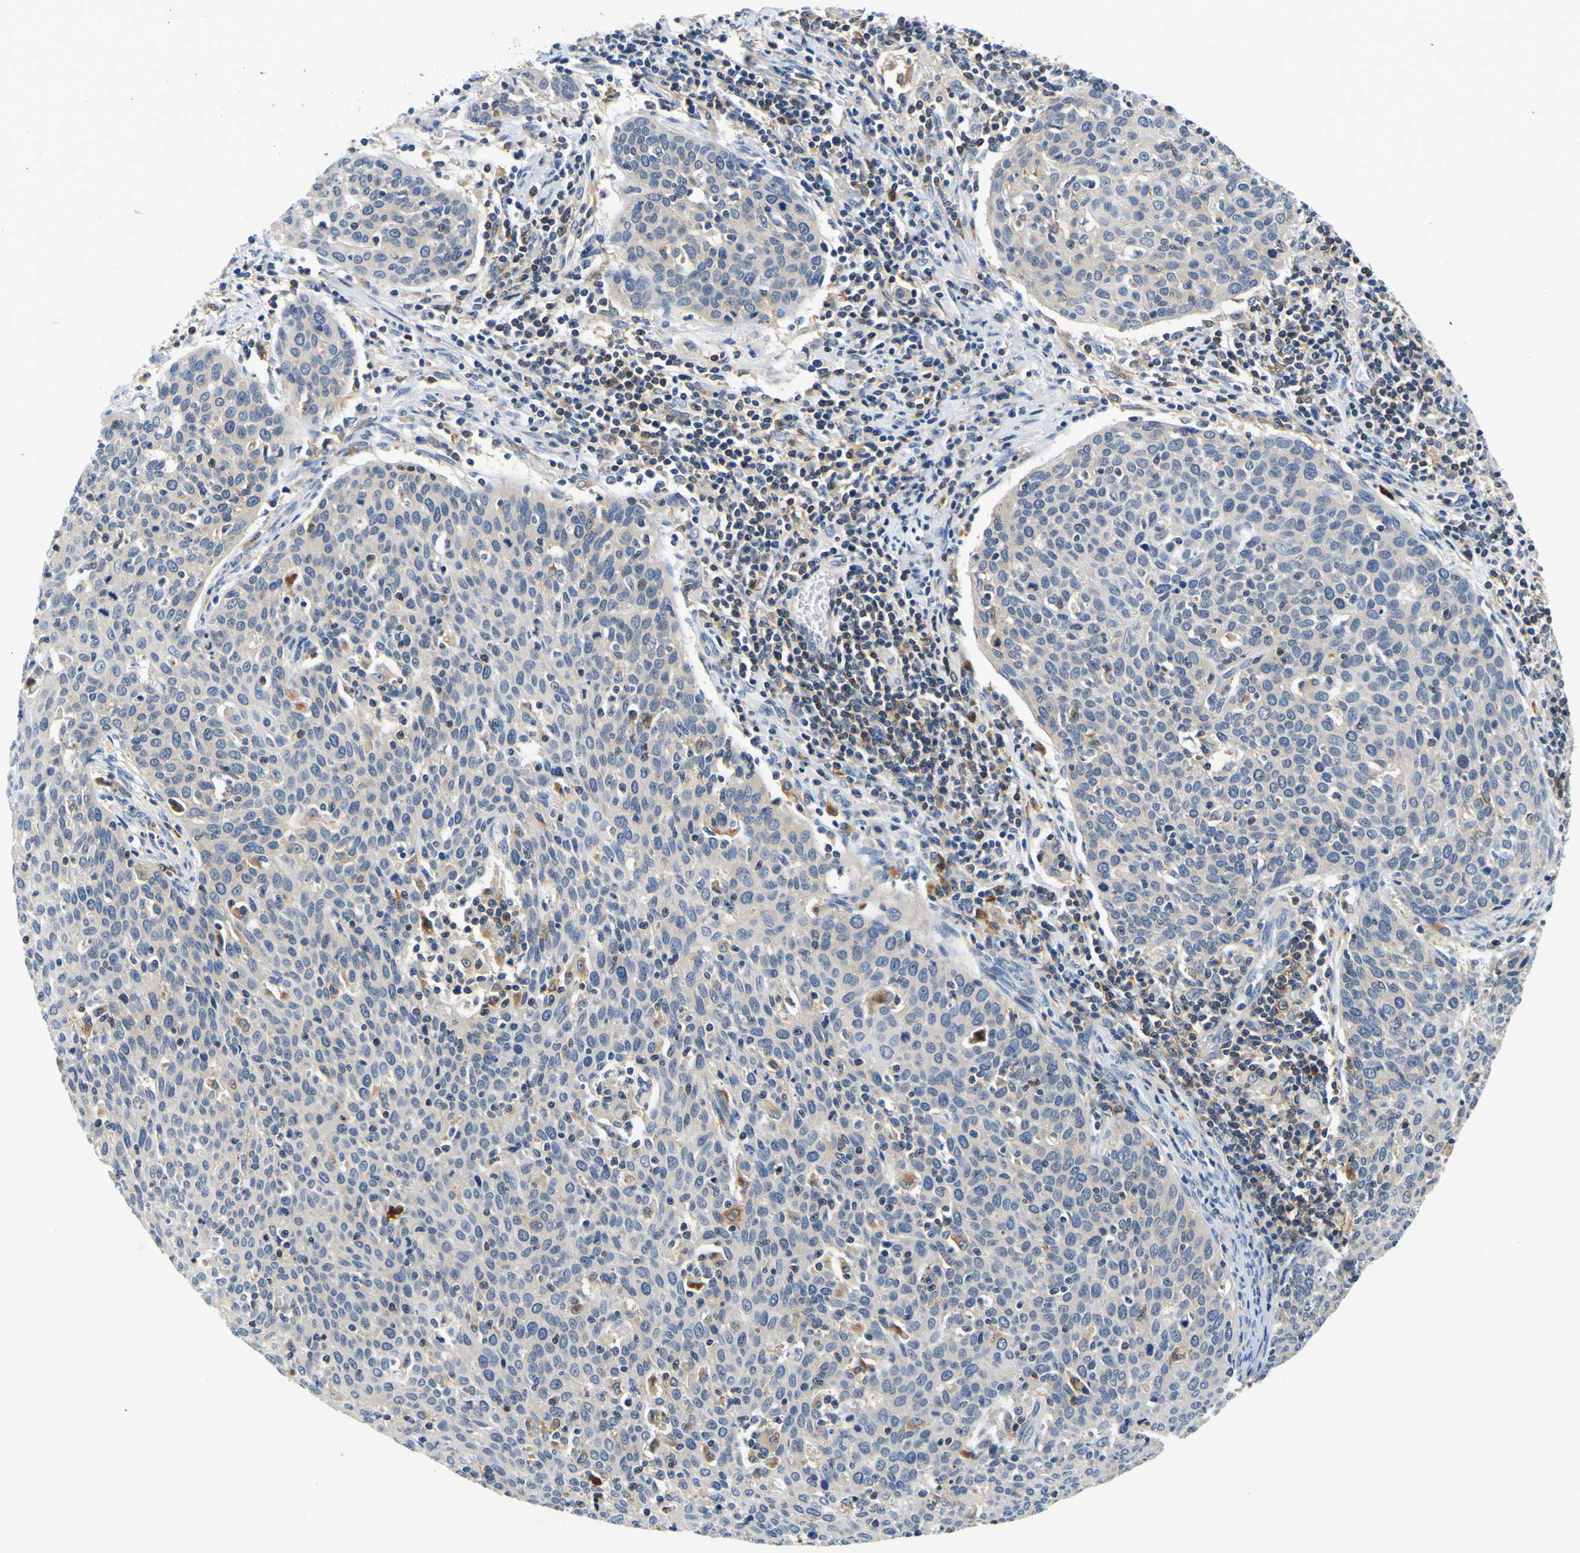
{"staining": {"intensity": "moderate", "quantity": "<25%", "location": "cytoplasmic/membranous"}, "tissue": "cervical cancer", "cell_type": "Tumor cells", "image_type": "cancer", "snomed": [{"axis": "morphology", "description": "Squamous cell carcinoma, NOS"}, {"axis": "topography", "description": "Cervix"}], "caption": "Immunohistochemical staining of human squamous cell carcinoma (cervical) exhibits low levels of moderate cytoplasmic/membranous protein expression in about <25% of tumor cells.", "gene": "TNIK", "patient": {"sex": "female", "age": 38}}